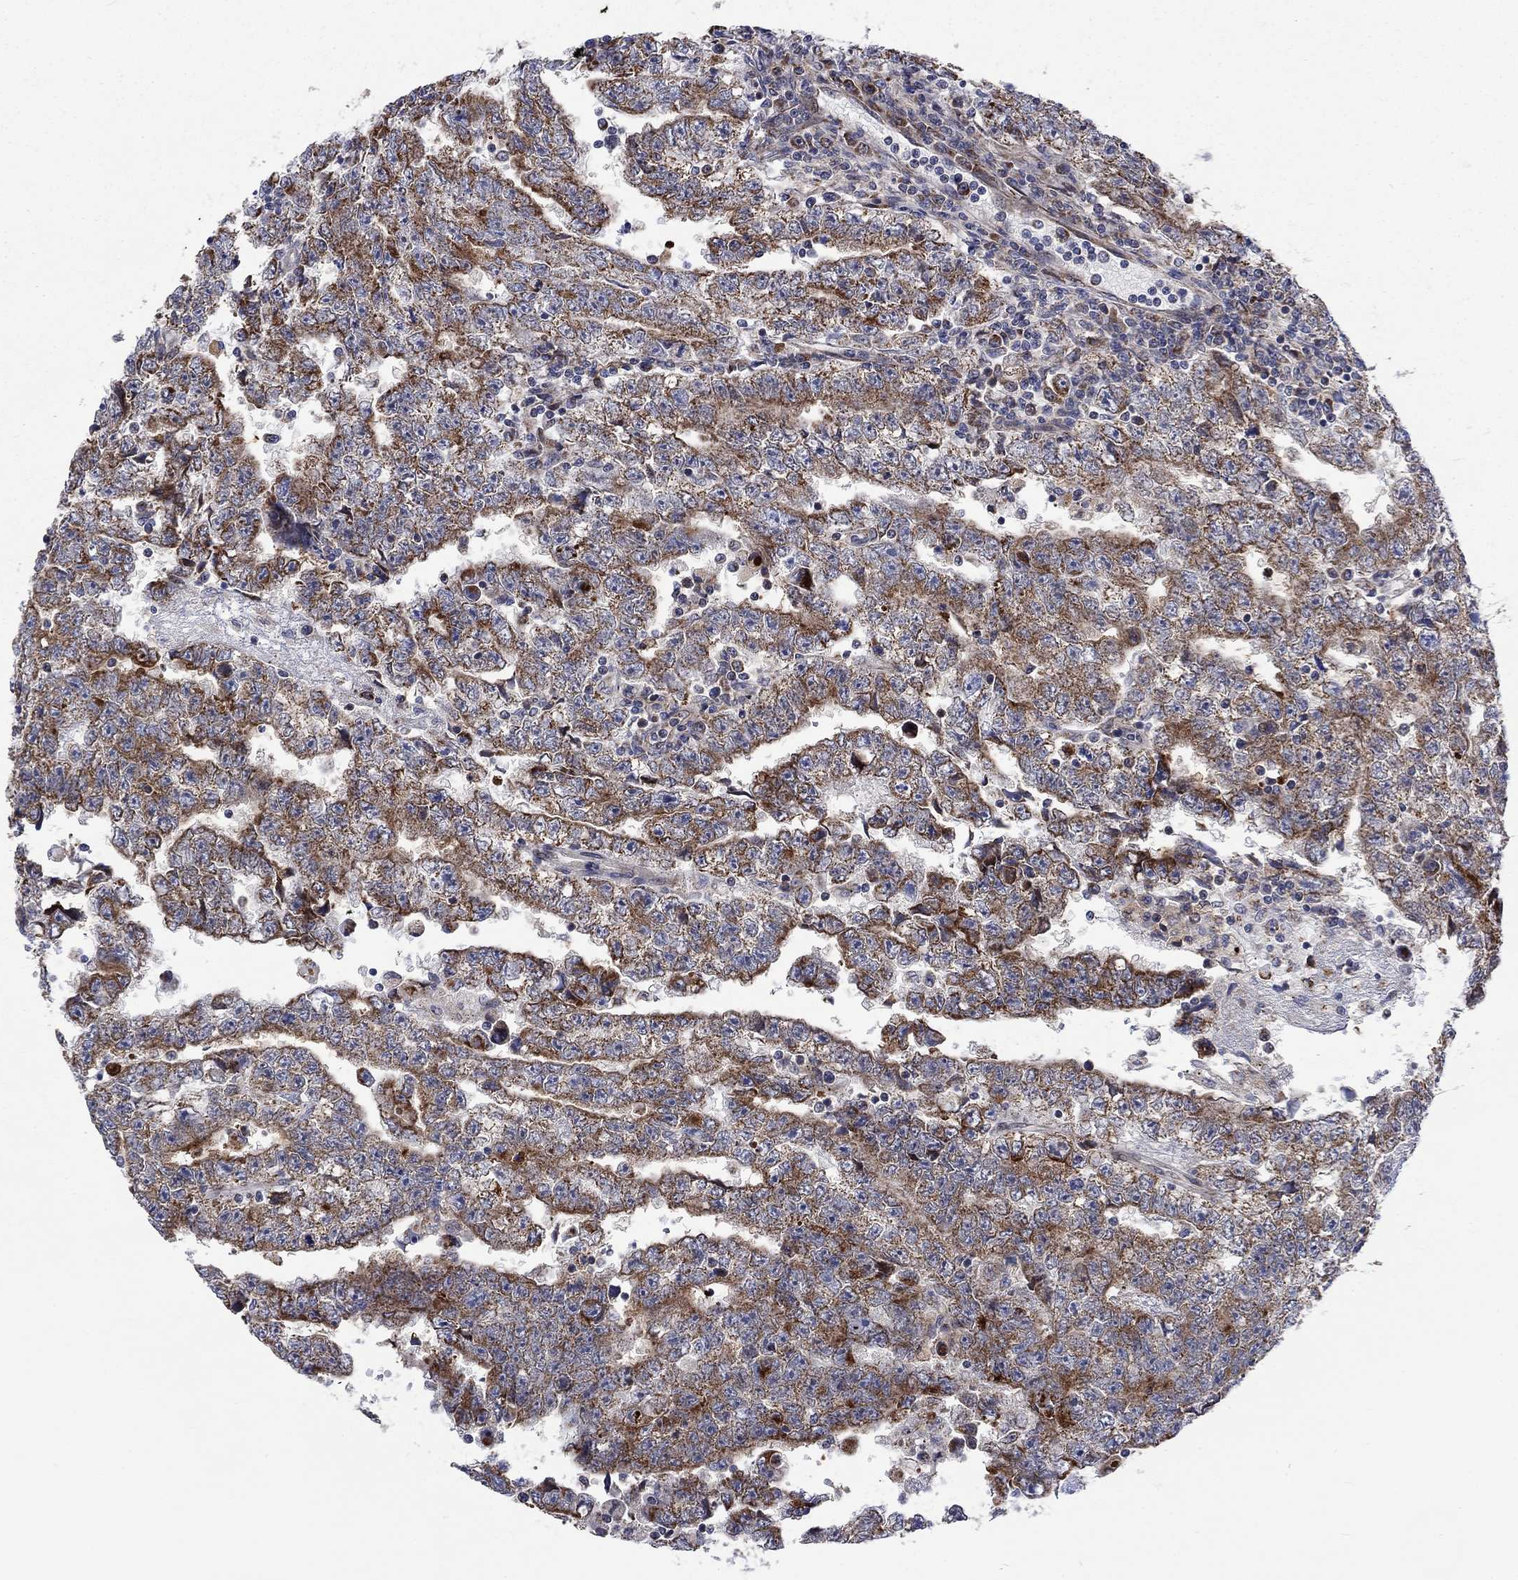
{"staining": {"intensity": "strong", "quantity": "25%-75%", "location": "cytoplasmic/membranous"}, "tissue": "testis cancer", "cell_type": "Tumor cells", "image_type": "cancer", "snomed": [{"axis": "morphology", "description": "Carcinoma, Embryonal, NOS"}, {"axis": "topography", "description": "Testis"}], "caption": "Testis embryonal carcinoma stained for a protein (brown) displays strong cytoplasmic/membranous positive staining in about 25%-75% of tumor cells.", "gene": "SLC35F2", "patient": {"sex": "male", "age": 25}}